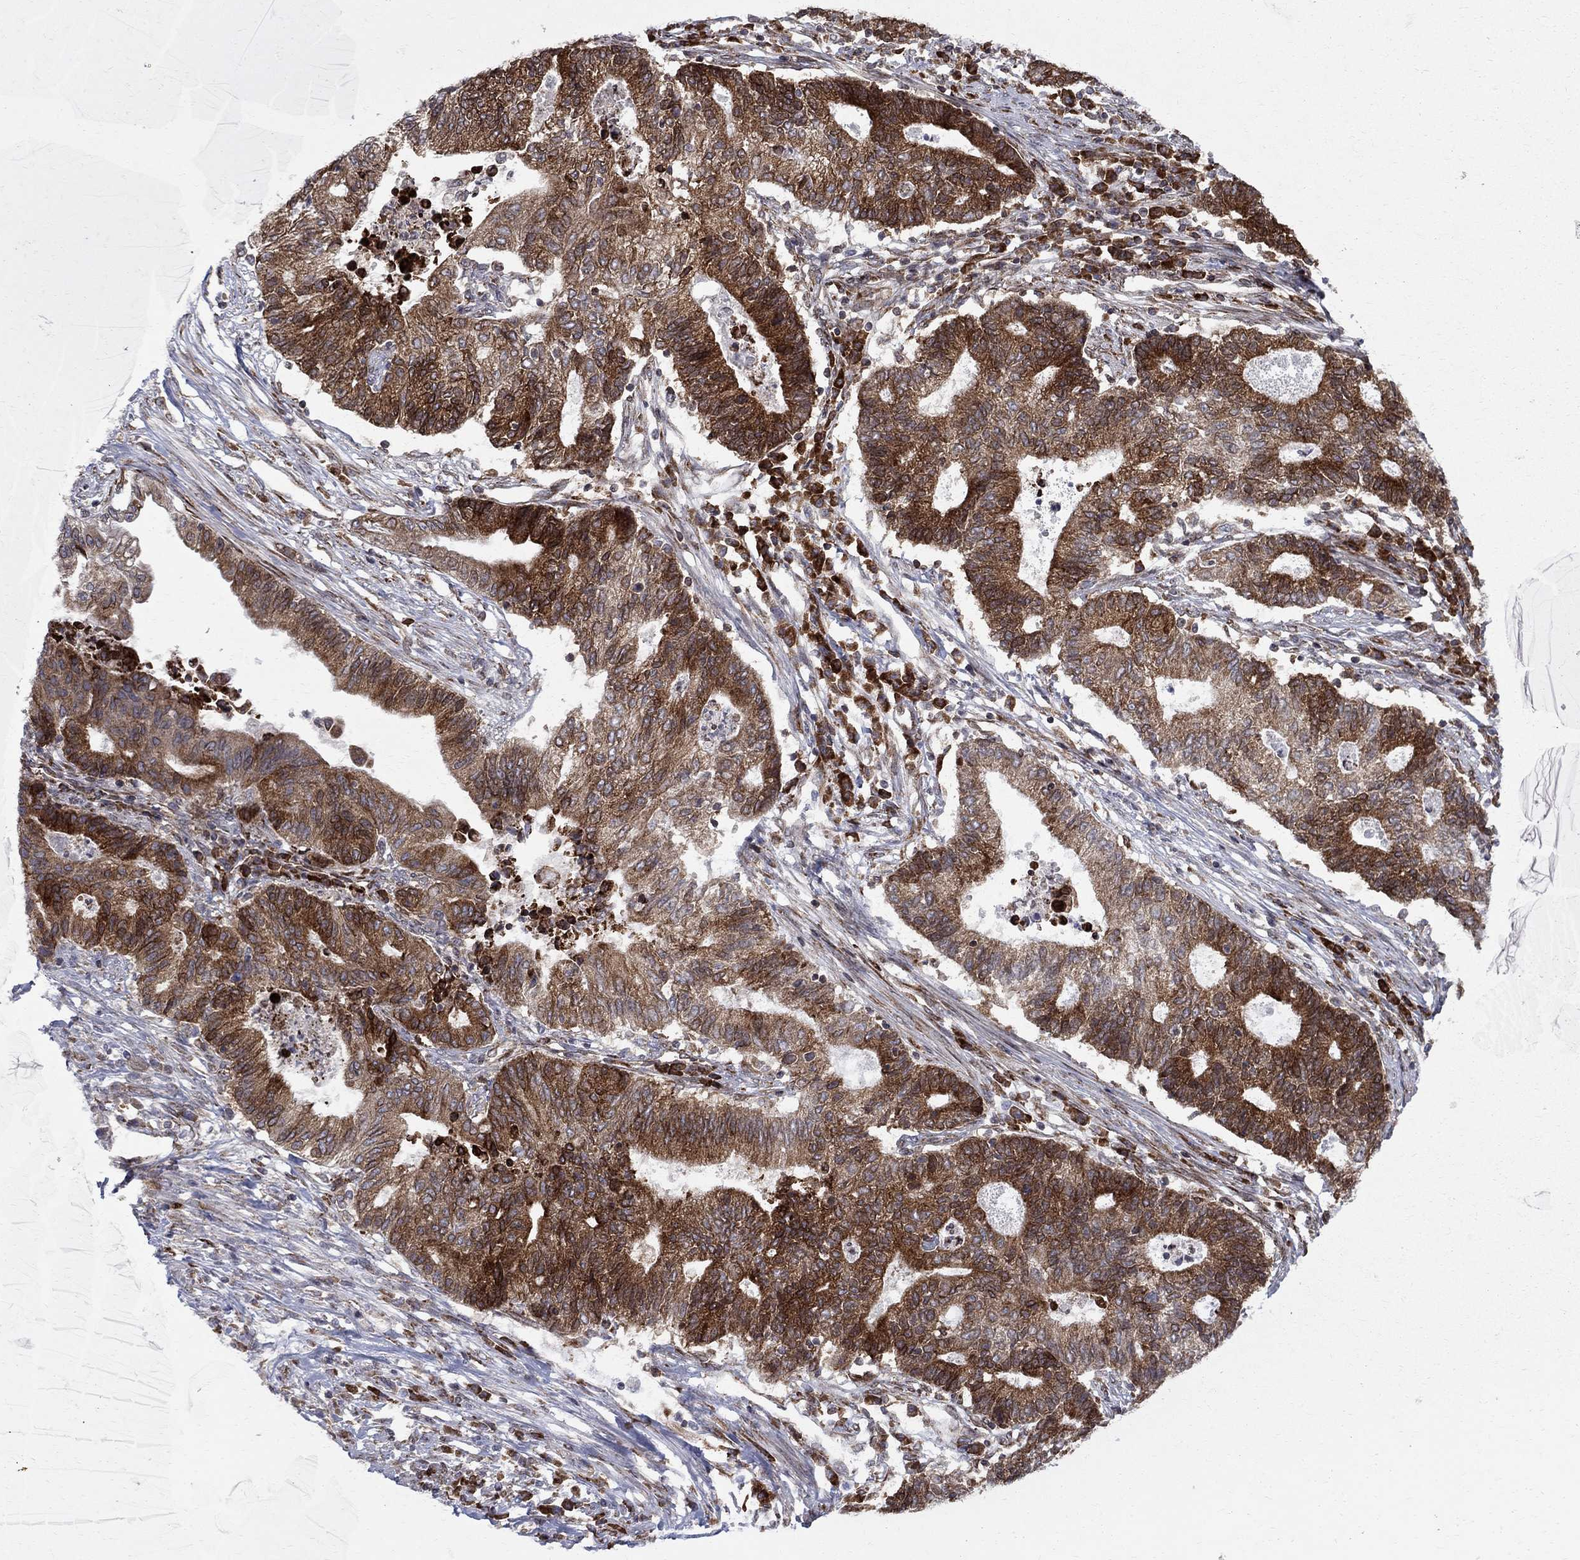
{"staining": {"intensity": "strong", "quantity": "25%-75%", "location": "cytoplasmic/membranous"}, "tissue": "endometrial cancer", "cell_type": "Tumor cells", "image_type": "cancer", "snomed": [{"axis": "morphology", "description": "Adenocarcinoma, NOS"}, {"axis": "topography", "description": "Uterus"}, {"axis": "topography", "description": "Endometrium"}], "caption": "Endometrial cancer was stained to show a protein in brown. There is high levels of strong cytoplasmic/membranous positivity in approximately 25%-75% of tumor cells.", "gene": "CAB39L", "patient": {"sex": "female", "age": 54}}